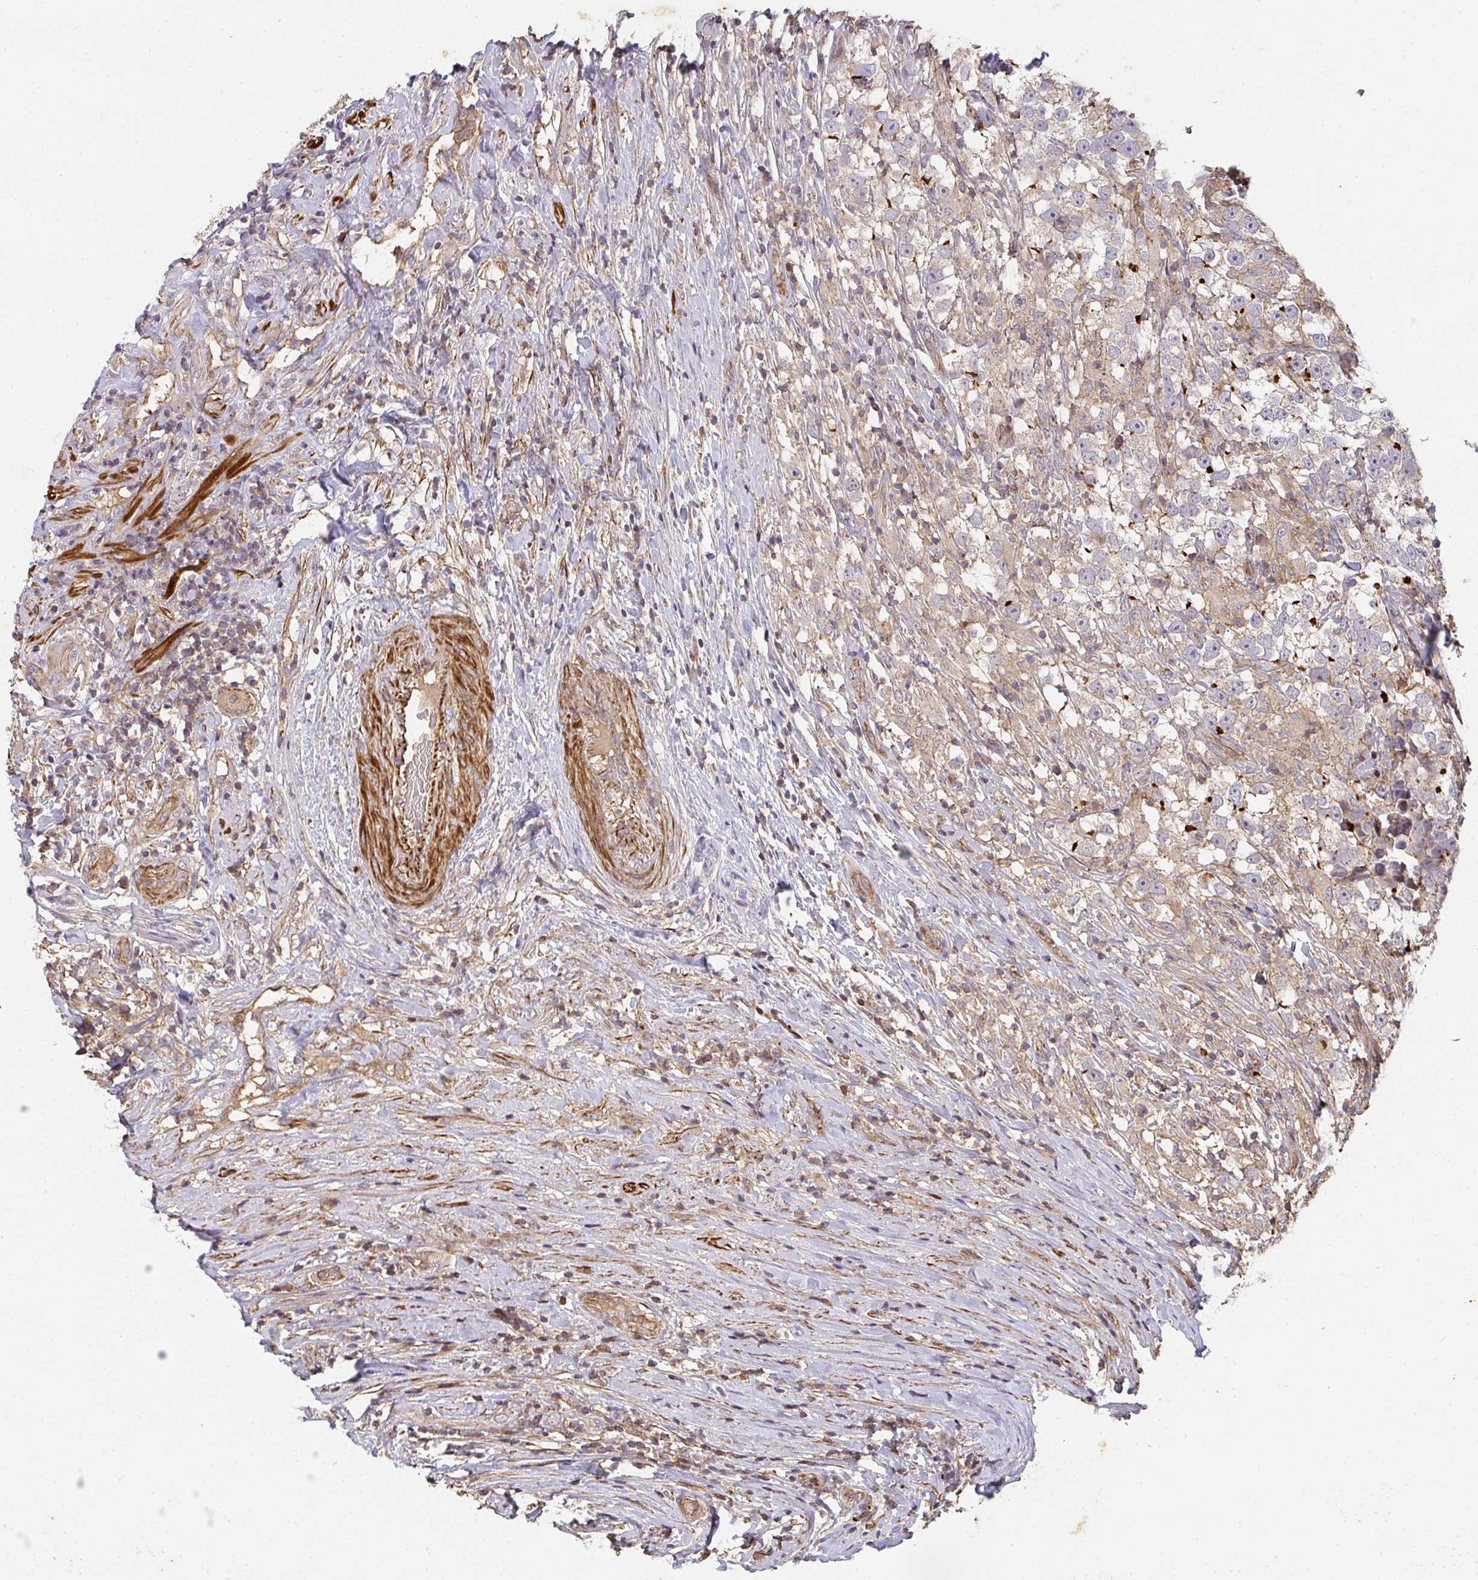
{"staining": {"intensity": "weak", "quantity": "25%-75%", "location": "cytoplasmic/membranous"}, "tissue": "testis cancer", "cell_type": "Tumor cells", "image_type": "cancer", "snomed": [{"axis": "morphology", "description": "Seminoma, NOS"}, {"axis": "topography", "description": "Testis"}], "caption": "High-magnification brightfield microscopy of testis cancer (seminoma) stained with DAB (3,3'-diaminobenzidine) (brown) and counterstained with hematoxylin (blue). tumor cells exhibit weak cytoplasmic/membranous positivity is identified in approximately25%-75% of cells.", "gene": "TNMD", "patient": {"sex": "male", "age": 46}}